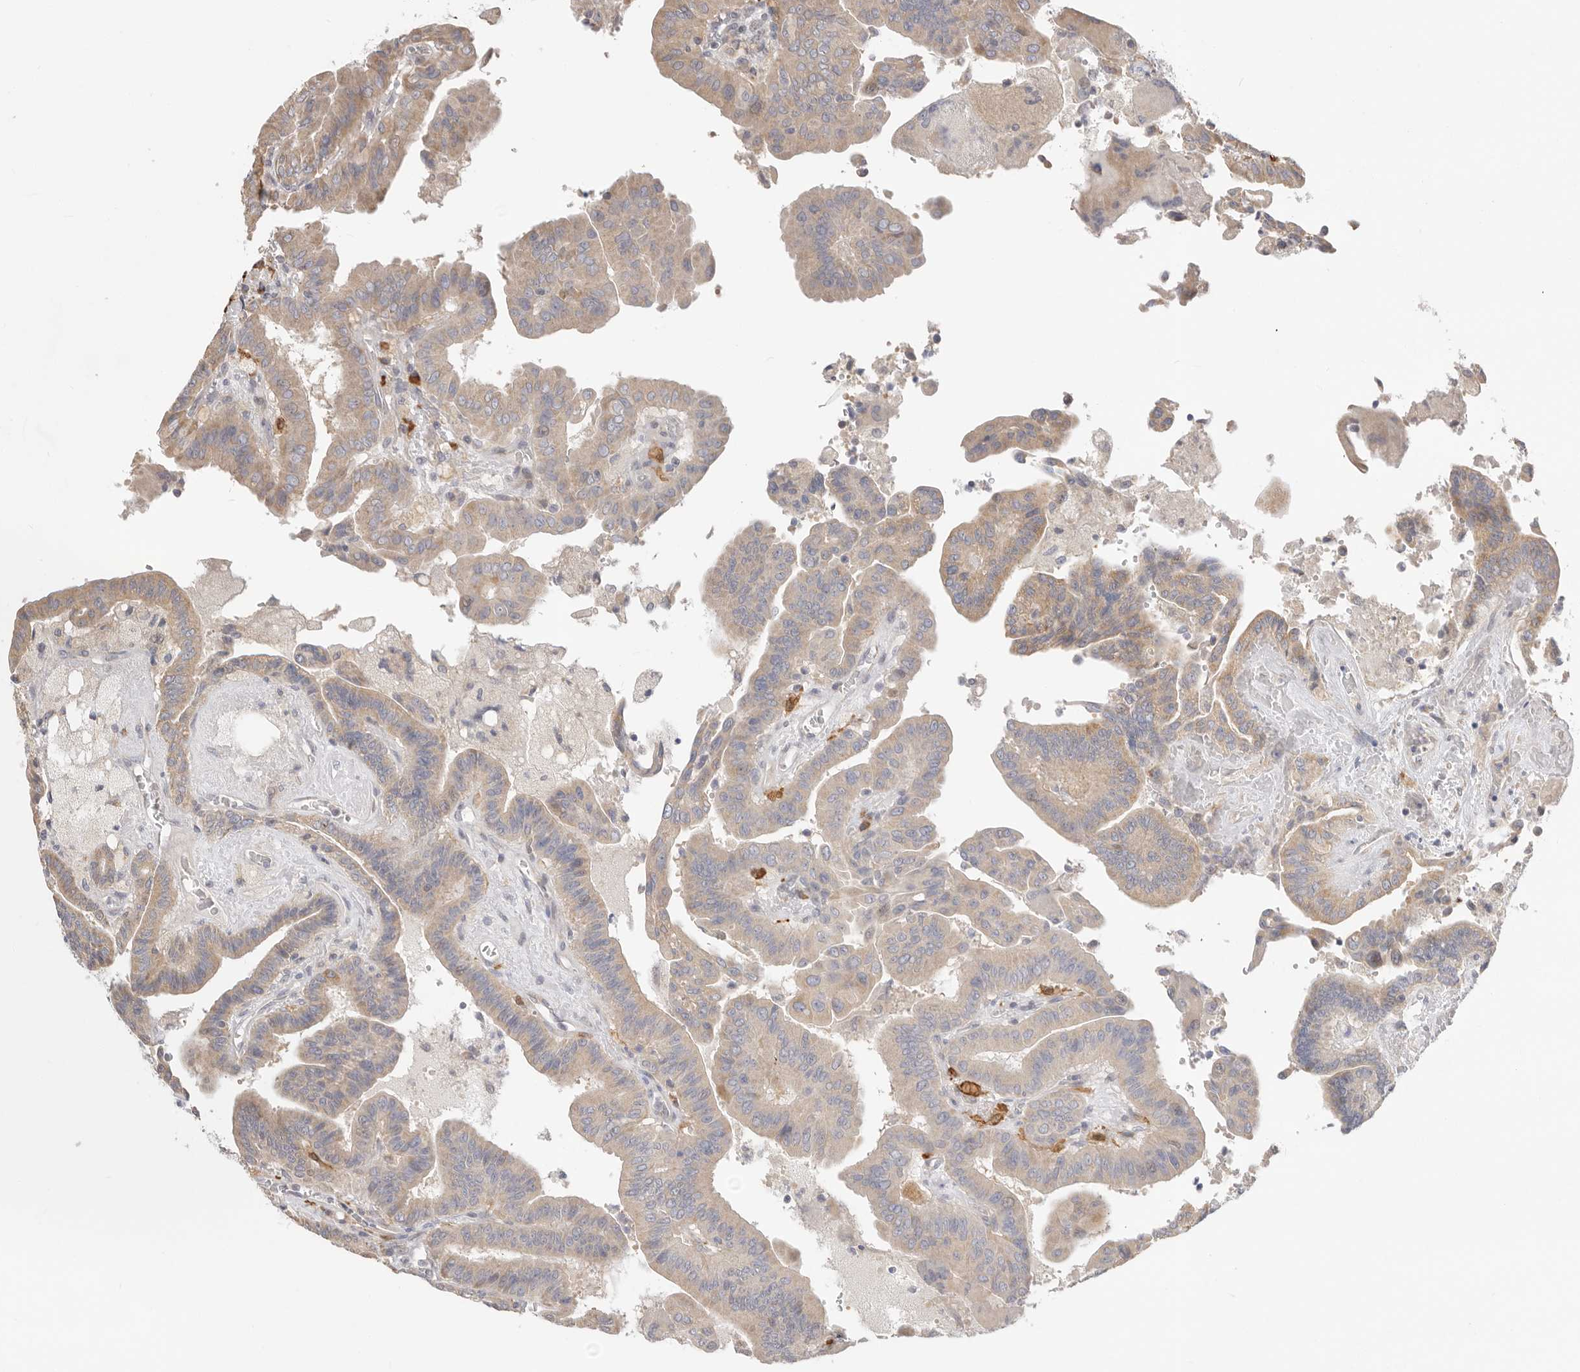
{"staining": {"intensity": "weak", "quantity": "25%-75%", "location": "cytoplasmic/membranous"}, "tissue": "thyroid cancer", "cell_type": "Tumor cells", "image_type": "cancer", "snomed": [{"axis": "morphology", "description": "Papillary adenocarcinoma, NOS"}, {"axis": "topography", "description": "Thyroid gland"}], "caption": "Human thyroid cancer (papillary adenocarcinoma) stained for a protein (brown) displays weak cytoplasmic/membranous positive positivity in about 25%-75% of tumor cells.", "gene": "USH1C", "patient": {"sex": "male", "age": 33}}